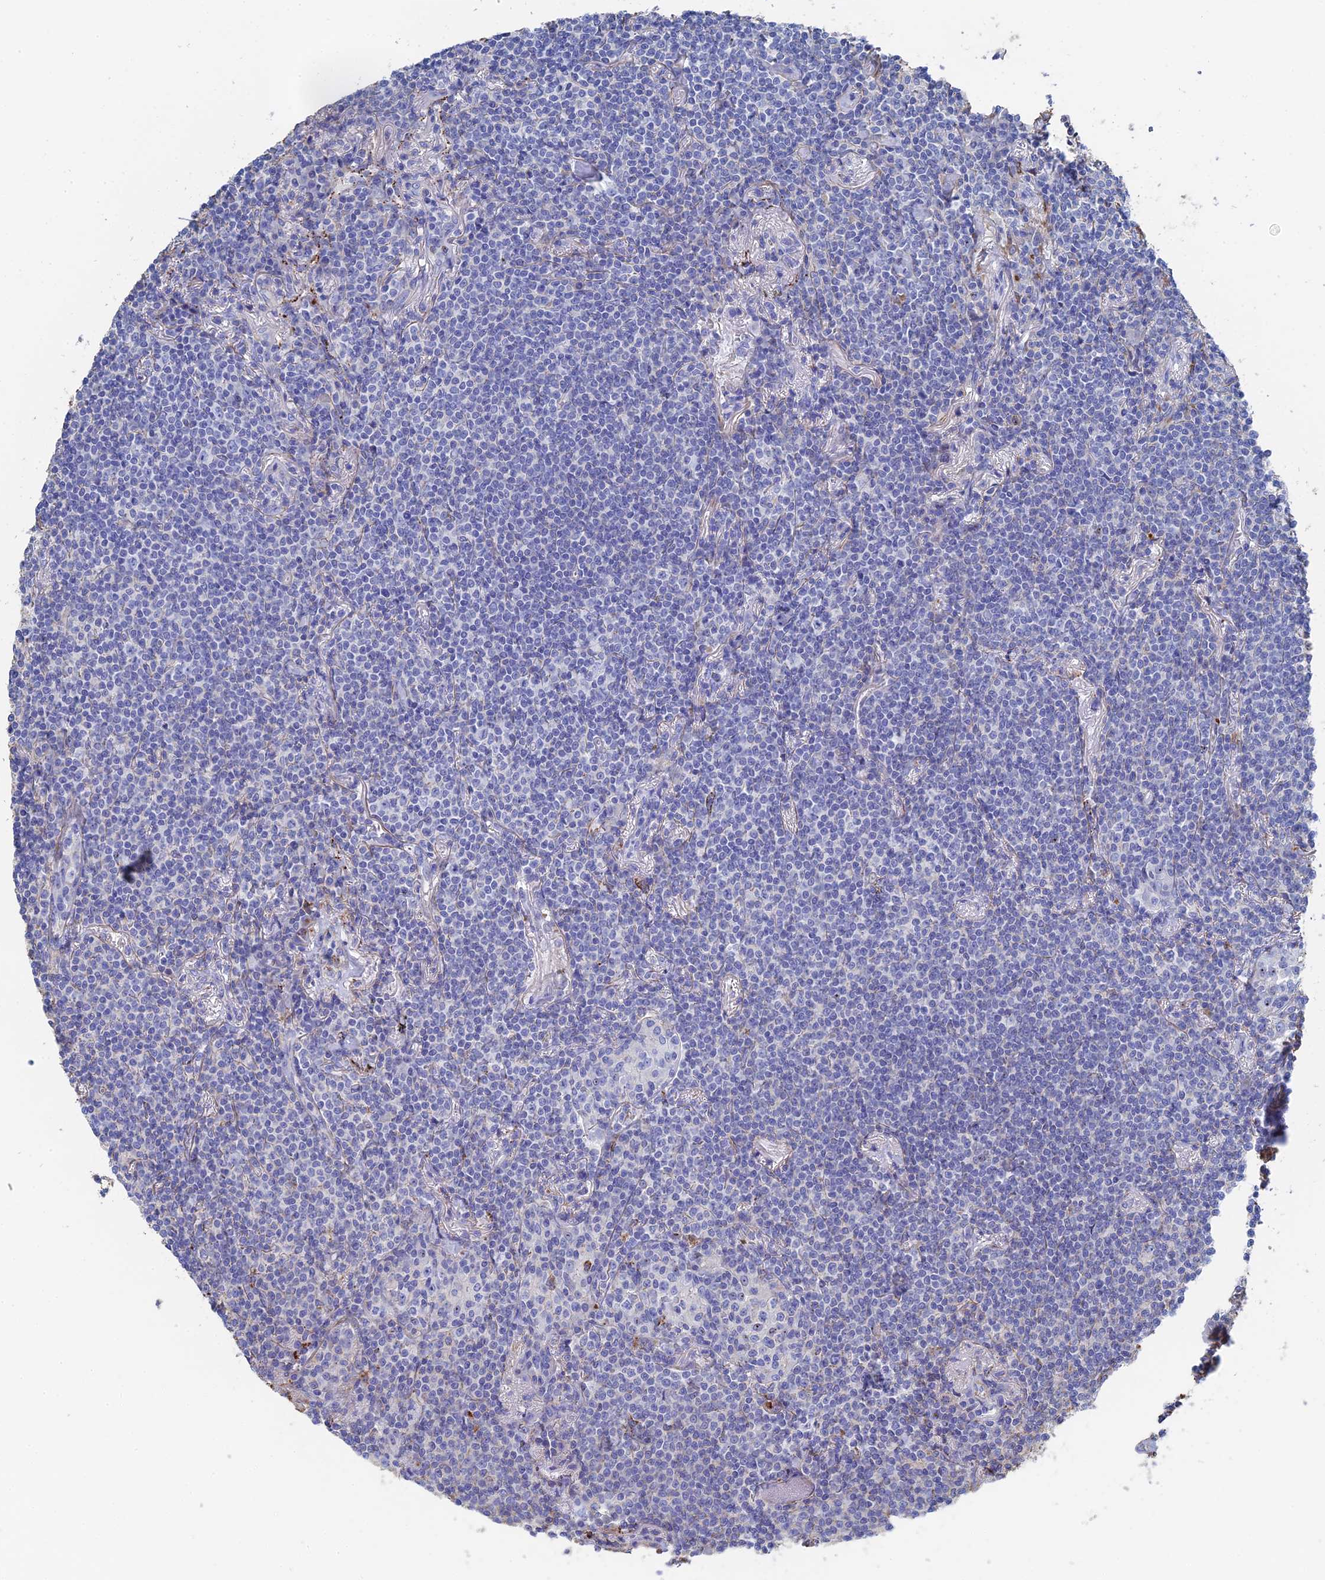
{"staining": {"intensity": "negative", "quantity": "none", "location": "none"}, "tissue": "lymphoma", "cell_type": "Tumor cells", "image_type": "cancer", "snomed": [{"axis": "morphology", "description": "Malignant lymphoma, non-Hodgkin's type, Low grade"}, {"axis": "topography", "description": "Lung"}], "caption": "Photomicrograph shows no significant protein staining in tumor cells of low-grade malignant lymphoma, non-Hodgkin's type.", "gene": "STRA6", "patient": {"sex": "female", "age": 71}}